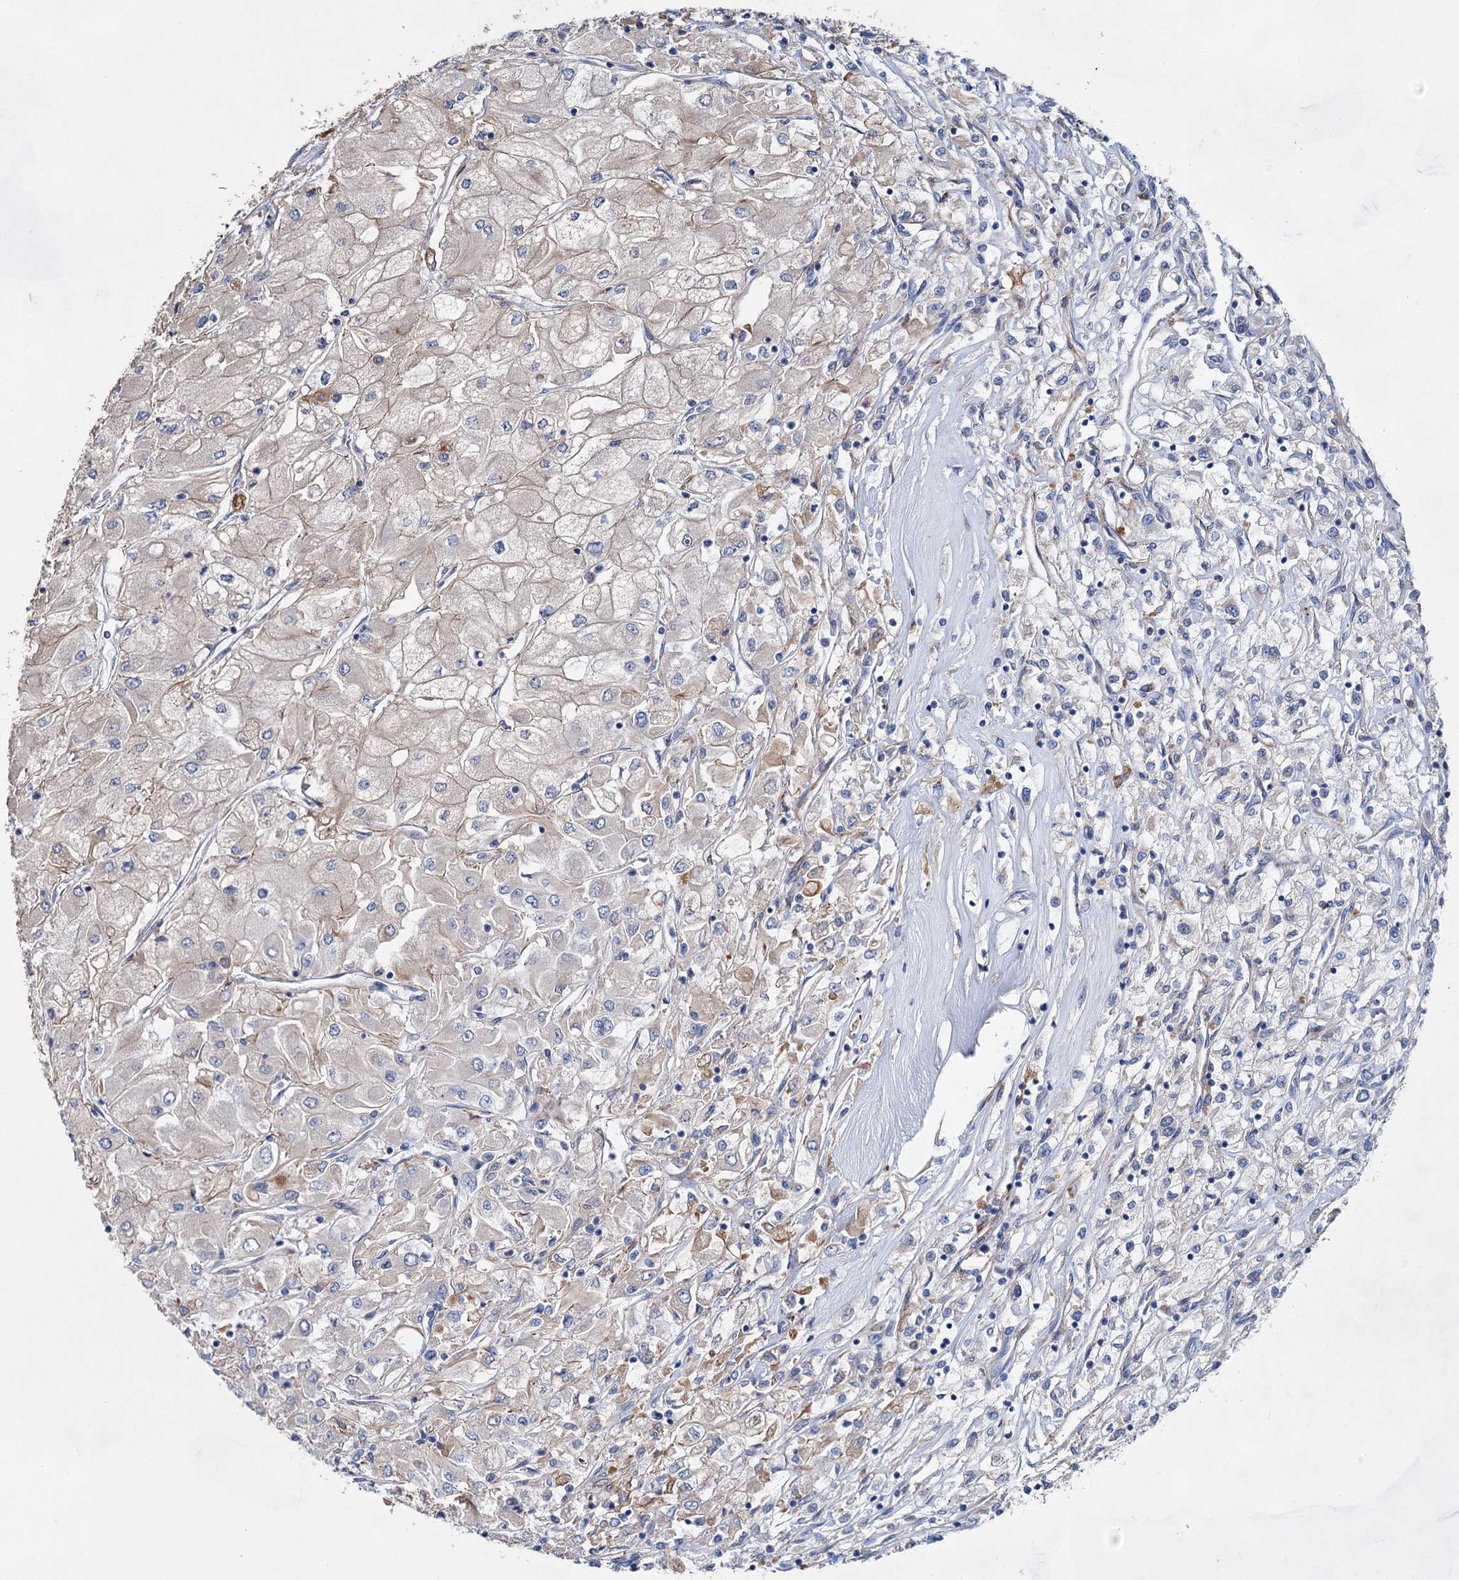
{"staining": {"intensity": "weak", "quantity": "<25%", "location": "cytoplasmic/membranous"}, "tissue": "renal cancer", "cell_type": "Tumor cells", "image_type": "cancer", "snomed": [{"axis": "morphology", "description": "Adenocarcinoma, NOS"}, {"axis": "topography", "description": "Kidney"}], "caption": "This micrograph is of renal cancer stained with immunohistochemistry (IHC) to label a protein in brown with the nuclei are counter-stained blue. There is no positivity in tumor cells.", "gene": "GPR155", "patient": {"sex": "male", "age": 80}}